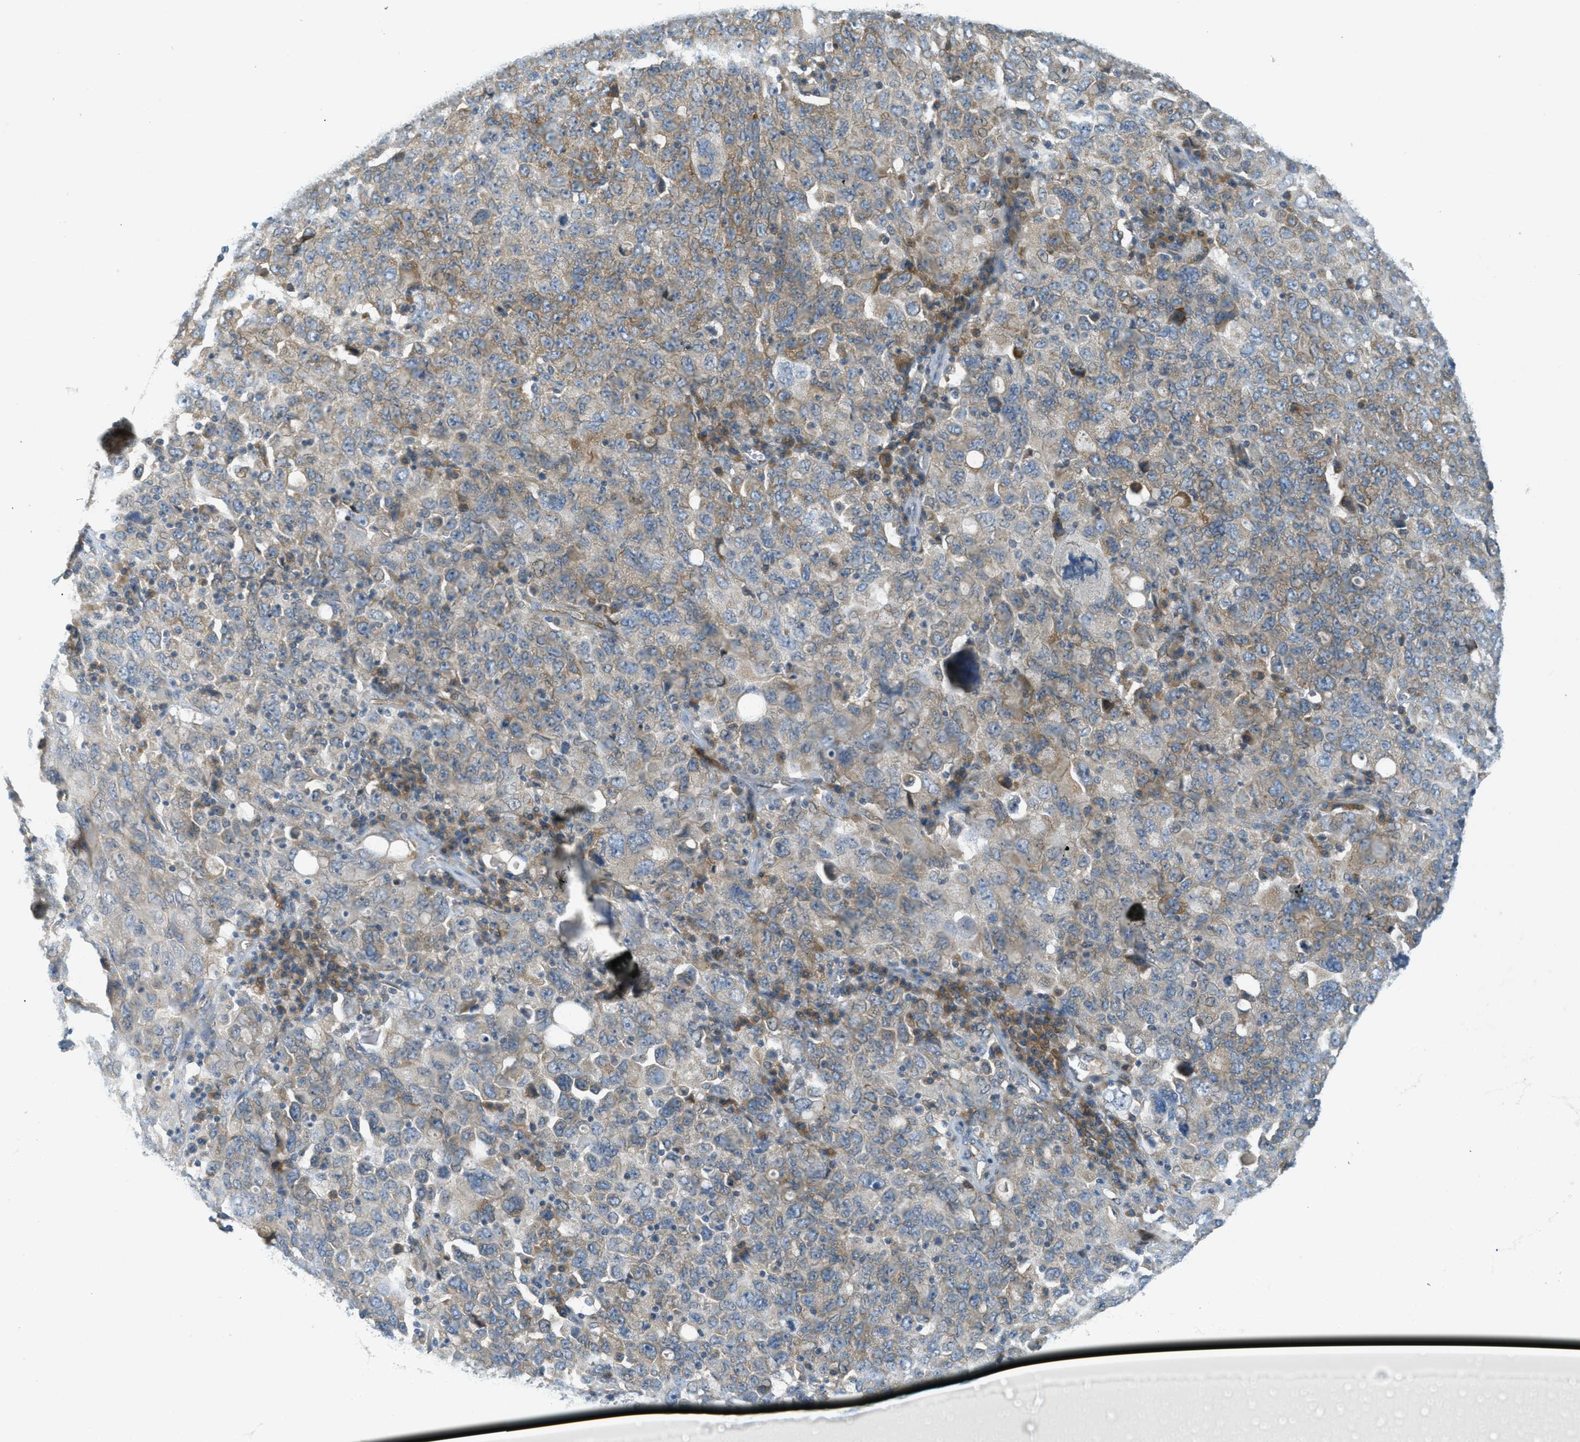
{"staining": {"intensity": "weak", "quantity": "25%-75%", "location": "cytoplasmic/membranous"}, "tissue": "ovarian cancer", "cell_type": "Tumor cells", "image_type": "cancer", "snomed": [{"axis": "morphology", "description": "Carcinoma, endometroid"}, {"axis": "topography", "description": "Ovary"}], "caption": "Immunohistochemistry (IHC) micrograph of neoplastic tissue: human ovarian endometroid carcinoma stained using IHC shows low levels of weak protein expression localized specifically in the cytoplasmic/membranous of tumor cells, appearing as a cytoplasmic/membranous brown color.", "gene": "JCAD", "patient": {"sex": "female", "age": 62}}